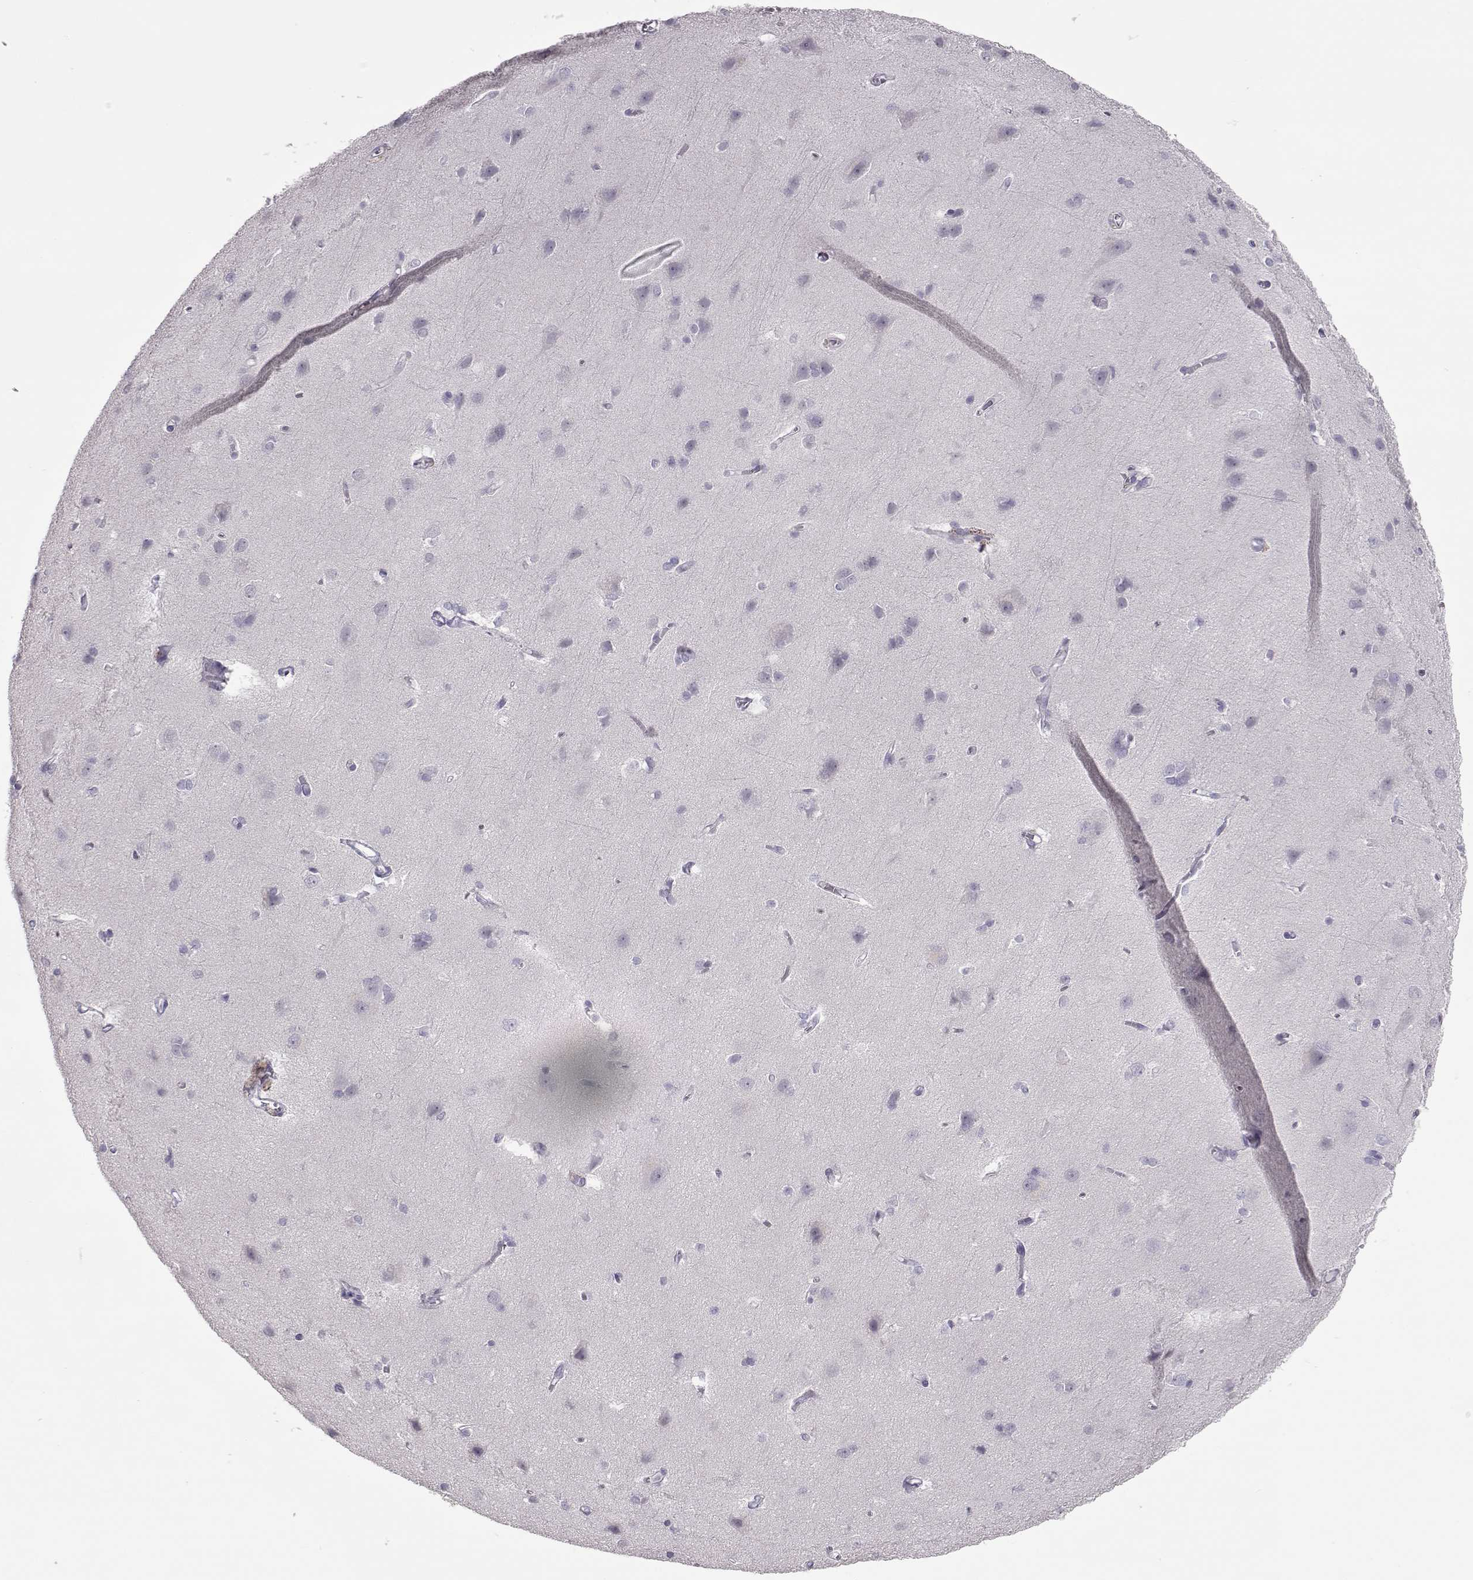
{"staining": {"intensity": "negative", "quantity": "none", "location": "none"}, "tissue": "cerebral cortex", "cell_type": "Endothelial cells", "image_type": "normal", "snomed": [{"axis": "morphology", "description": "Normal tissue, NOS"}, {"axis": "topography", "description": "Cerebral cortex"}], "caption": "Photomicrograph shows no protein staining in endothelial cells of unremarkable cerebral cortex.", "gene": "LAMB3", "patient": {"sex": "male", "age": 37}}